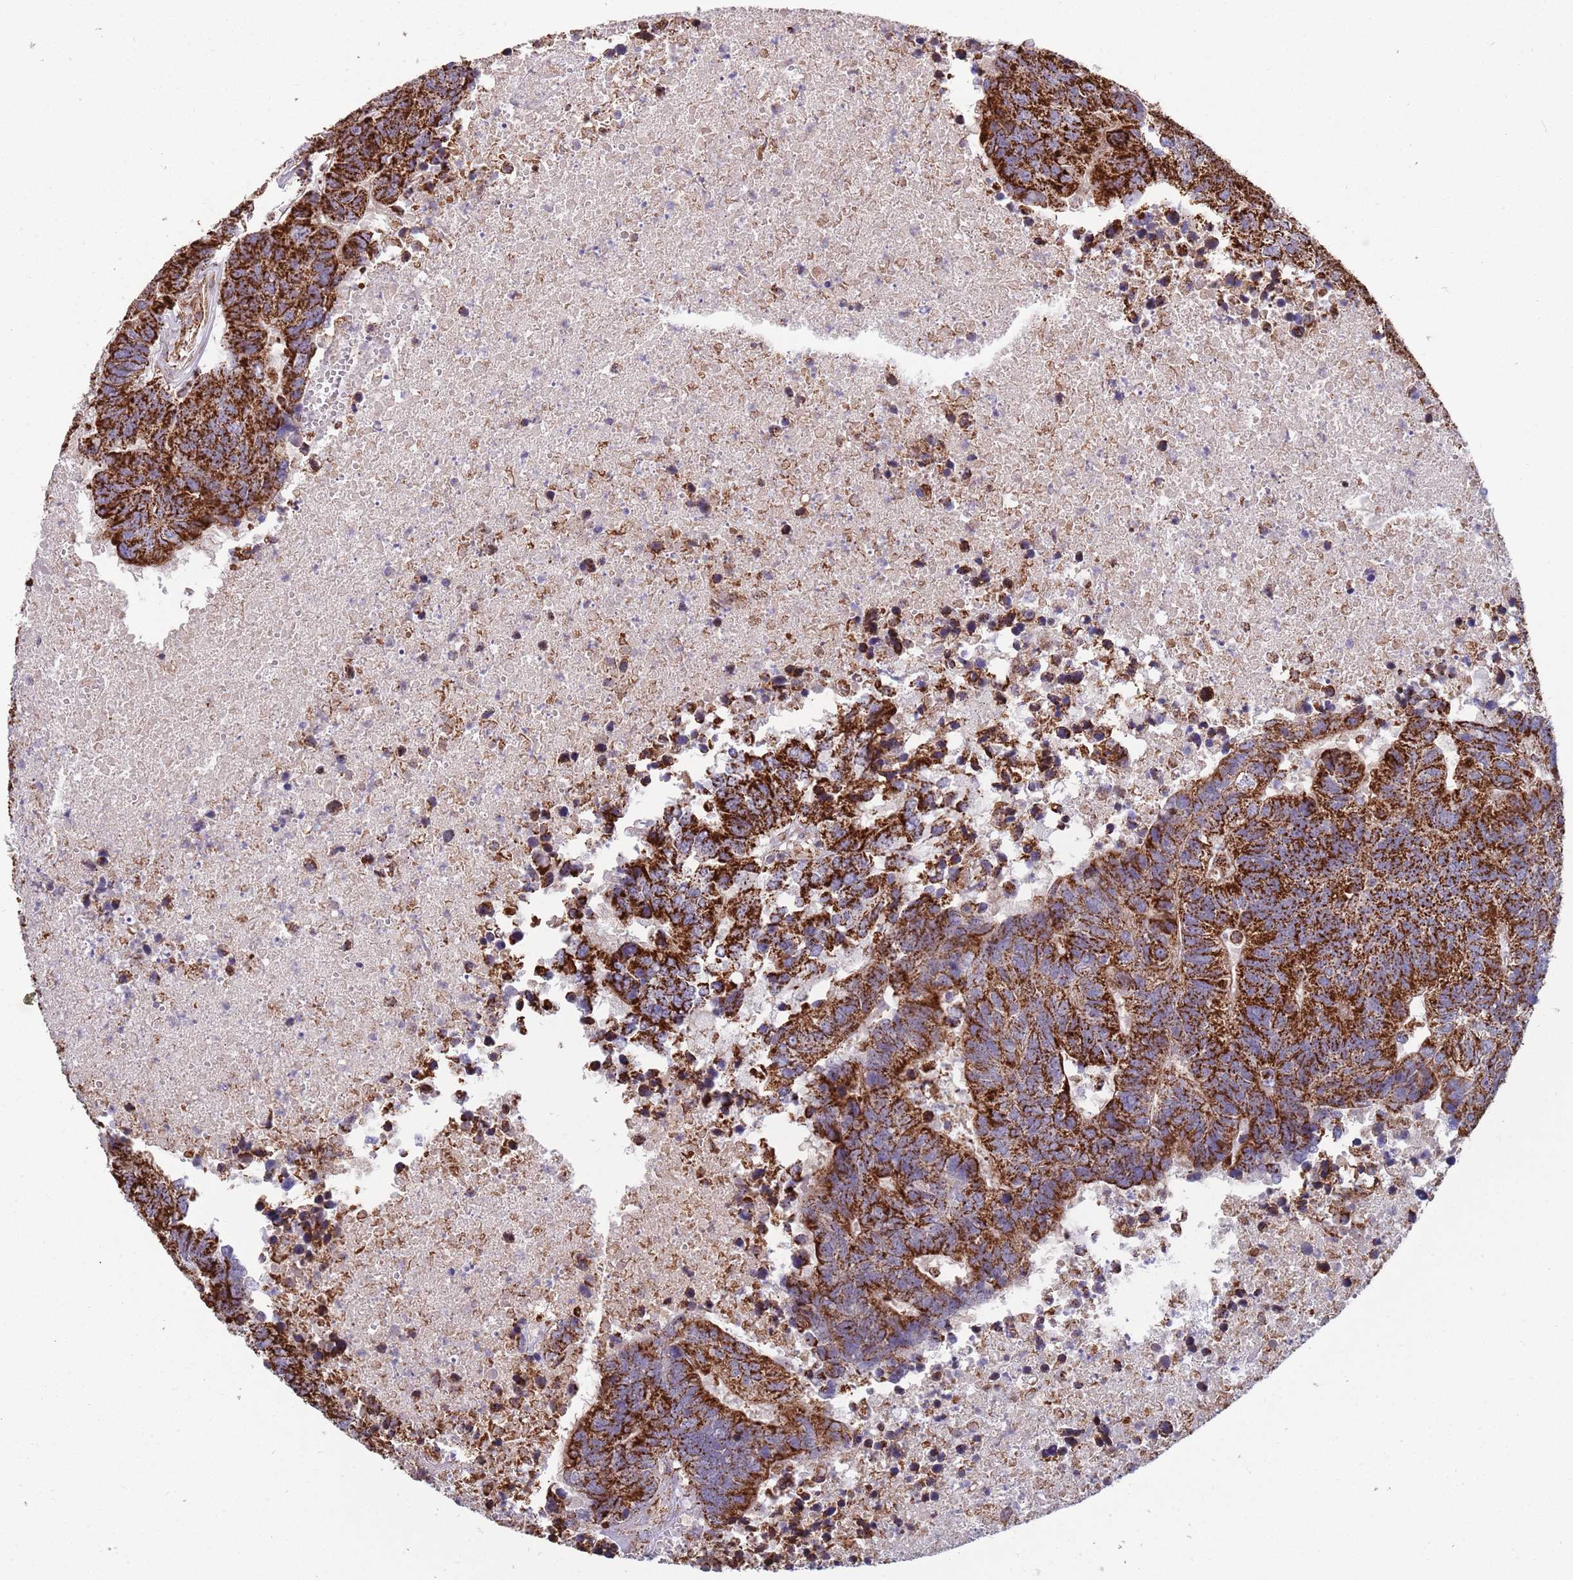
{"staining": {"intensity": "strong", "quantity": ">75%", "location": "cytoplasmic/membranous"}, "tissue": "colorectal cancer", "cell_type": "Tumor cells", "image_type": "cancer", "snomed": [{"axis": "morphology", "description": "Adenocarcinoma, NOS"}, {"axis": "topography", "description": "Colon"}], "caption": "Protein expression analysis of human colorectal cancer reveals strong cytoplasmic/membranous staining in about >75% of tumor cells.", "gene": "VPS16", "patient": {"sex": "female", "age": 48}}